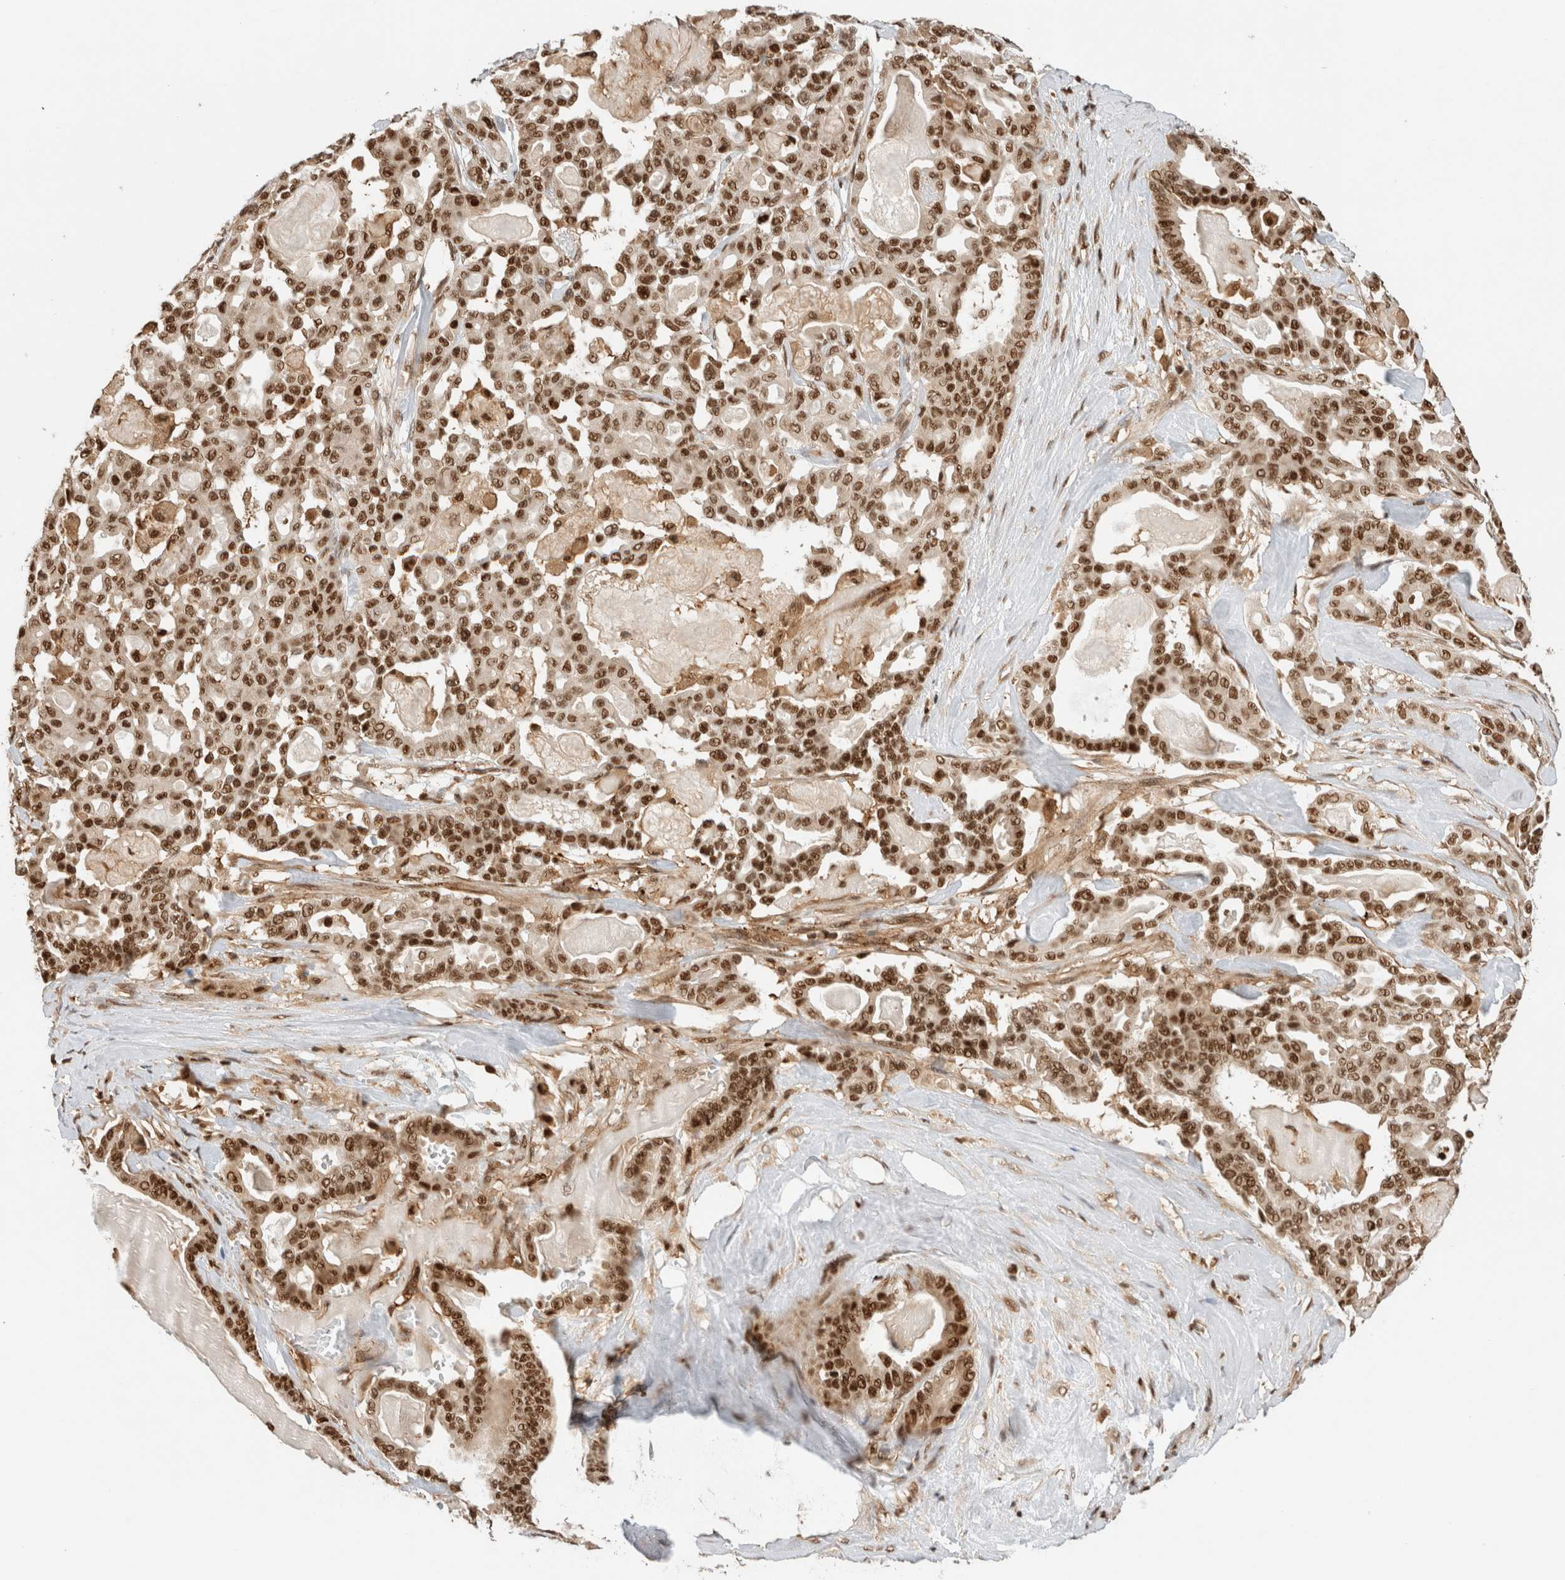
{"staining": {"intensity": "moderate", "quantity": ">75%", "location": "nuclear"}, "tissue": "pancreatic cancer", "cell_type": "Tumor cells", "image_type": "cancer", "snomed": [{"axis": "morphology", "description": "Adenocarcinoma, NOS"}, {"axis": "topography", "description": "Pancreas"}], "caption": "Adenocarcinoma (pancreatic) was stained to show a protein in brown. There is medium levels of moderate nuclear positivity in approximately >75% of tumor cells. The staining was performed using DAB (3,3'-diaminobenzidine) to visualize the protein expression in brown, while the nuclei were stained in blue with hematoxylin (Magnification: 20x).", "gene": "SNRNP40", "patient": {"sex": "male", "age": 63}}